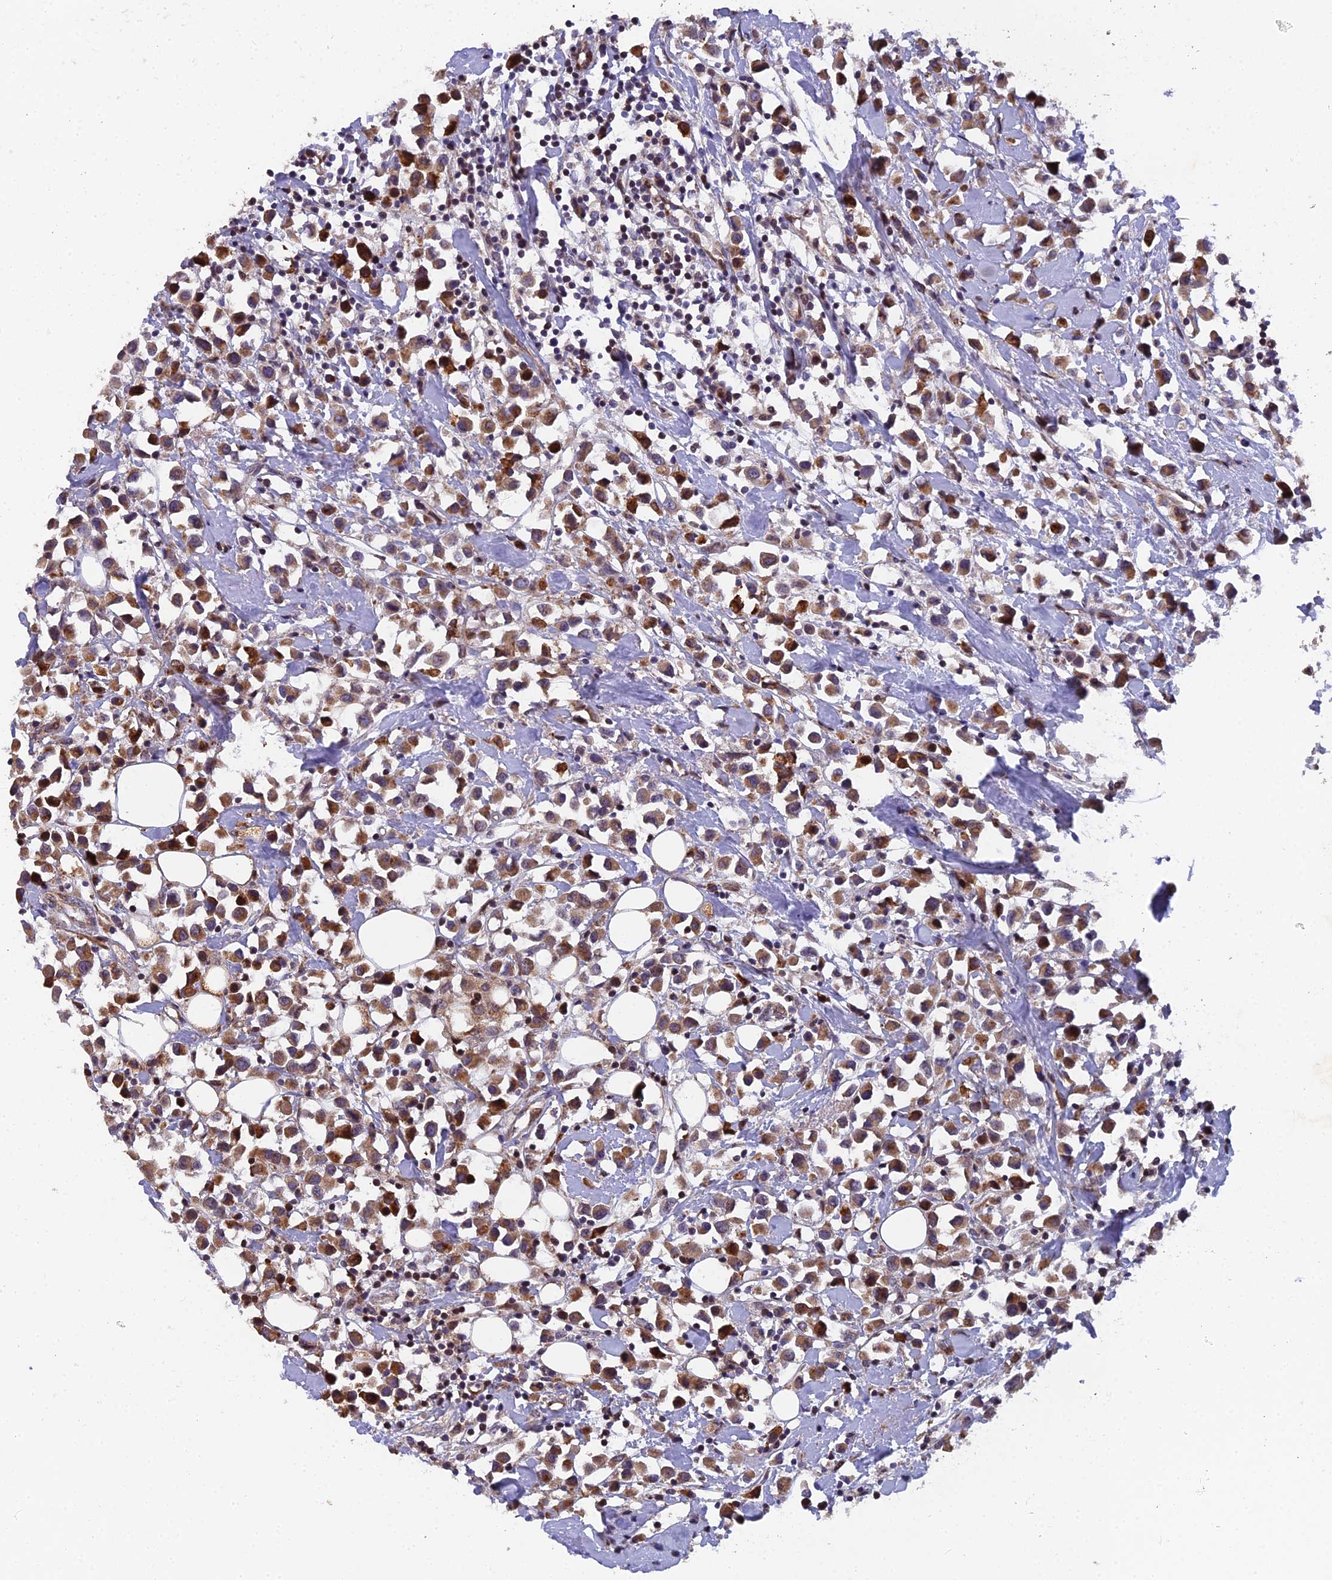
{"staining": {"intensity": "moderate", "quantity": ">75%", "location": "cytoplasmic/membranous"}, "tissue": "breast cancer", "cell_type": "Tumor cells", "image_type": "cancer", "snomed": [{"axis": "morphology", "description": "Duct carcinoma"}, {"axis": "topography", "description": "Breast"}], "caption": "IHC image of neoplastic tissue: human breast cancer stained using IHC shows medium levels of moderate protein expression localized specifically in the cytoplasmic/membranous of tumor cells, appearing as a cytoplasmic/membranous brown color.", "gene": "RAB28", "patient": {"sex": "female", "age": 61}}